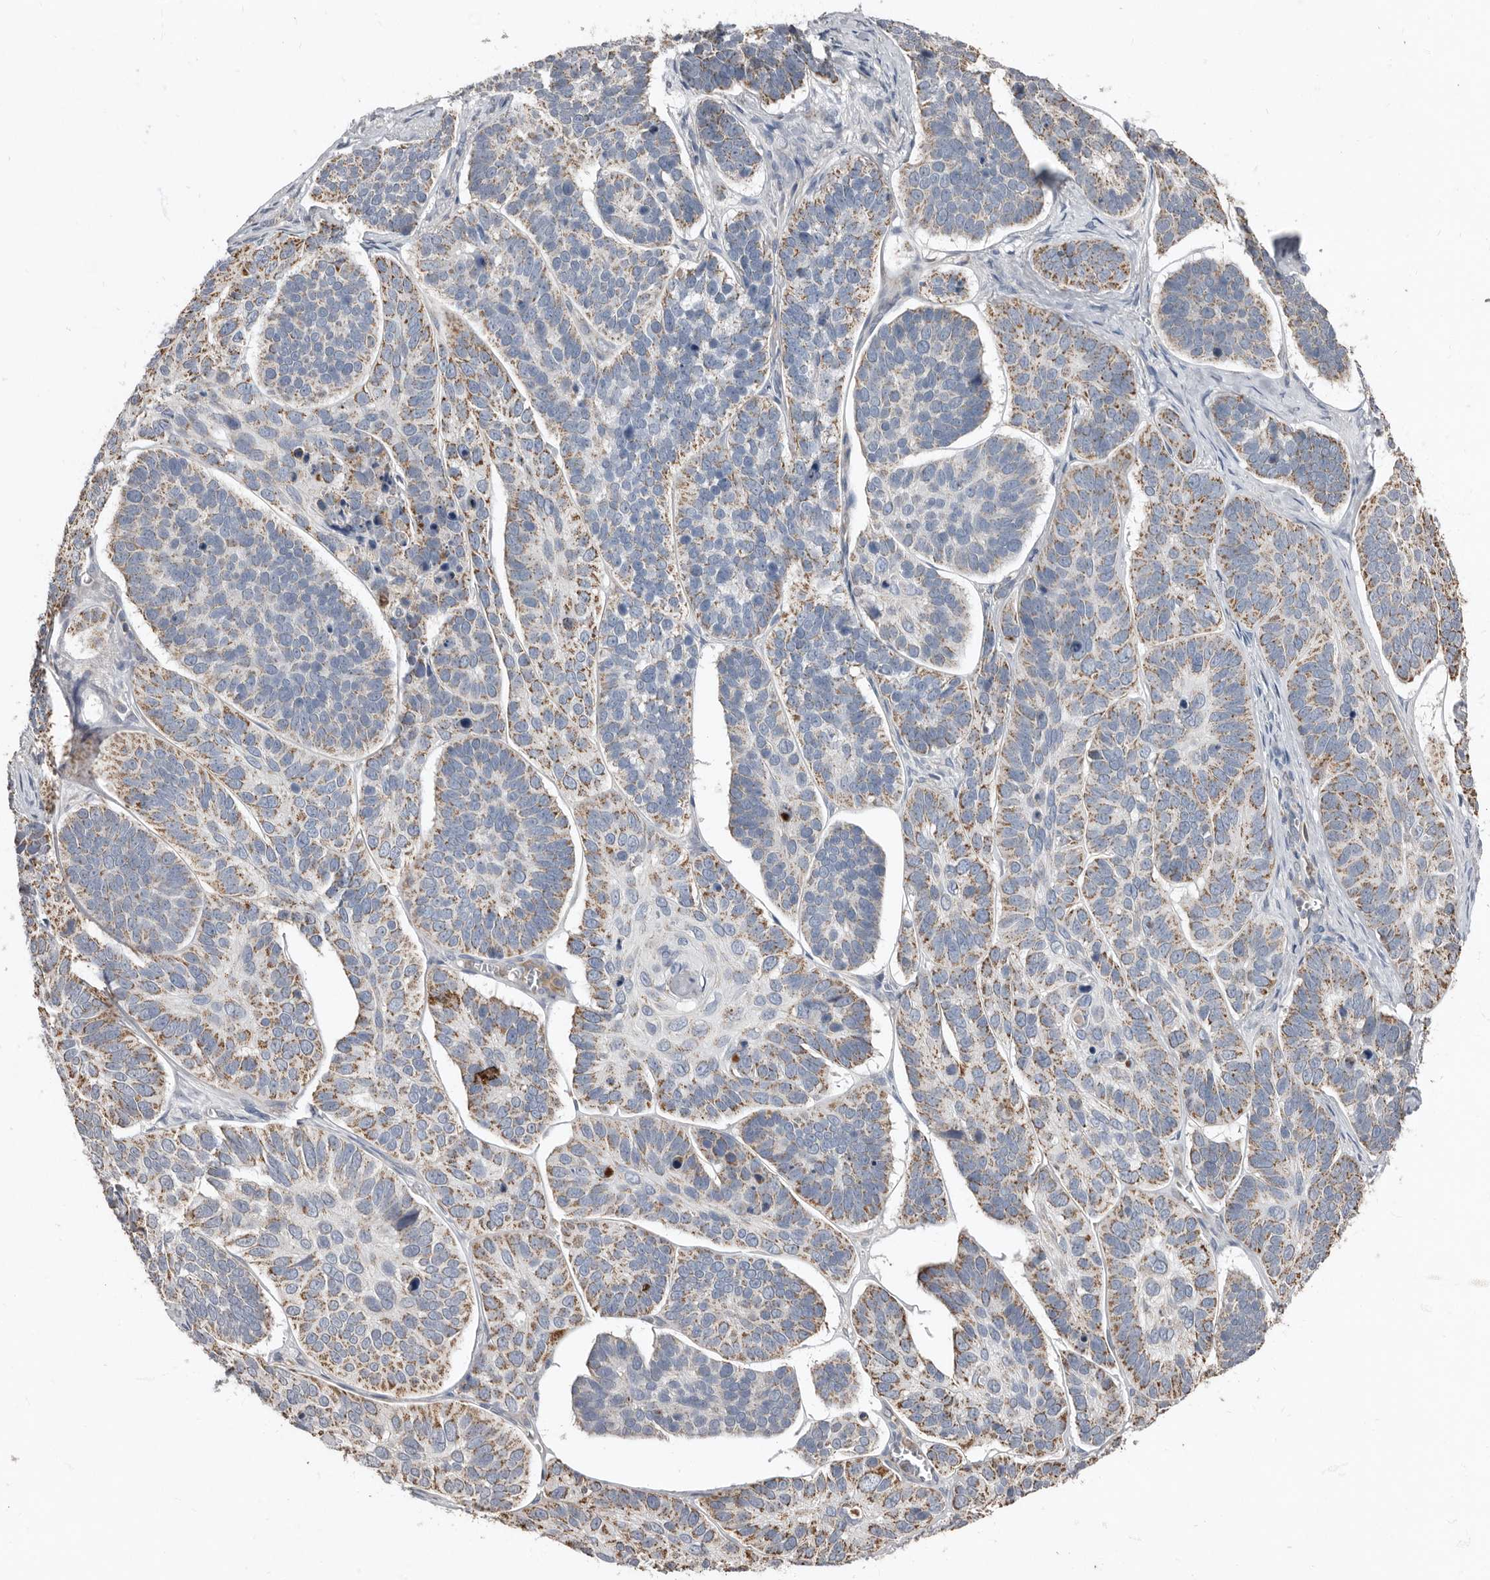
{"staining": {"intensity": "moderate", "quantity": "25%-75%", "location": "cytoplasmic/membranous"}, "tissue": "skin cancer", "cell_type": "Tumor cells", "image_type": "cancer", "snomed": [{"axis": "morphology", "description": "Basal cell carcinoma"}, {"axis": "topography", "description": "Skin"}], "caption": "Protein staining of skin cancer (basal cell carcinoma) tissue exhibits moderate cytoplasmic/membranous expression in approximately 25%-75% of tumor cells.", "gene": "KIF26B", "patient": {"sex": "male", "age": 62}}